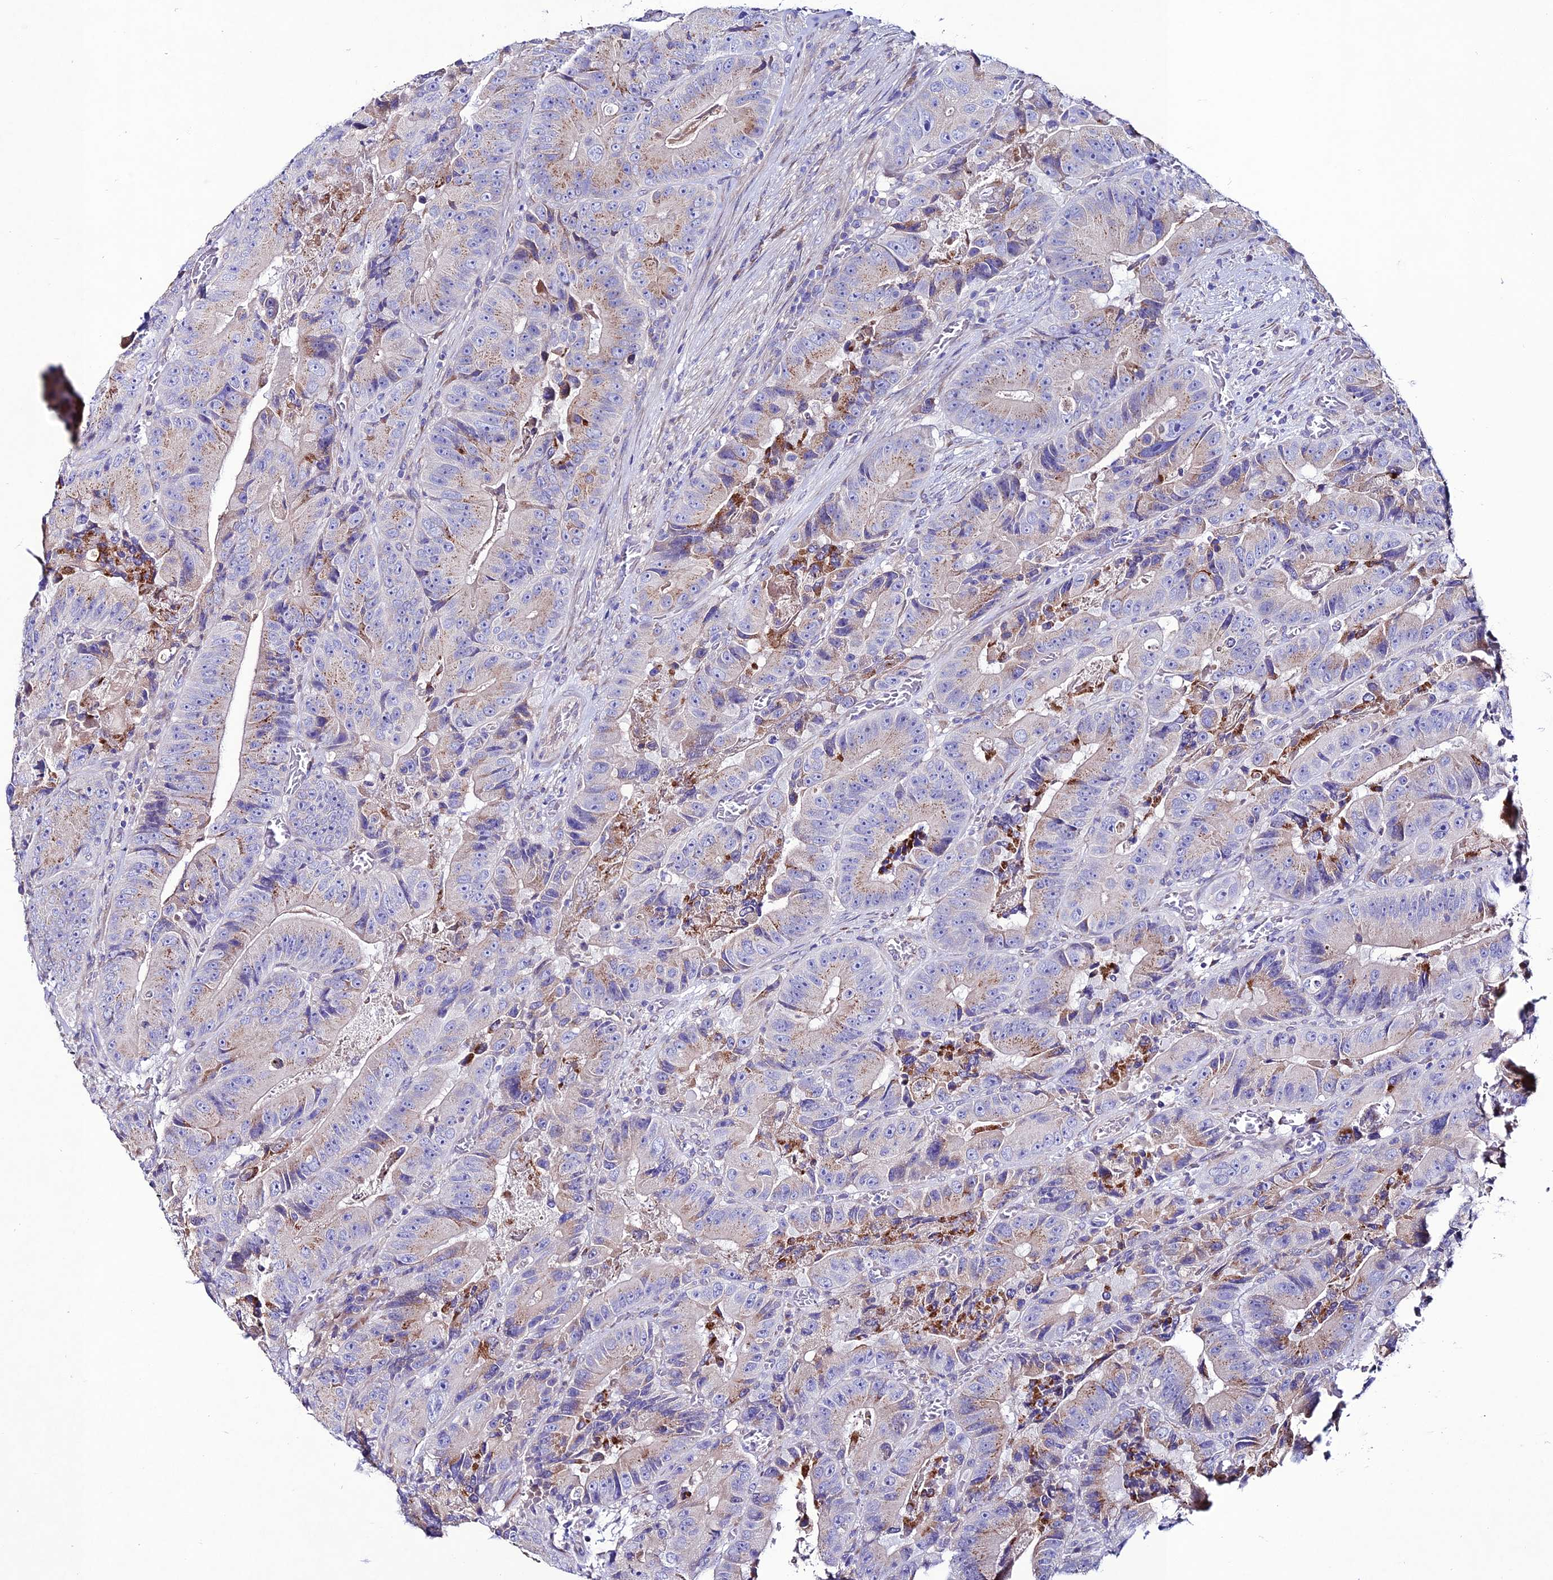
{"staining": {"intensity": "weak", "quantity": "25%-75%", "location": "cytoplasmic/membranous"}, "tissue": "colorectal cancer", "cell_type": "Tumor cells", "image_type": "cancer", "snomed": [{"axis": "morphology", "description": "Adenocarcinoma, NOS"}, {"axis": "topography", "description": "Colon"}], "caption": "About 25%-75% of tumor cells in human colorectal adenocarcinoma demonstrate weak cytoplasmic/membranous protein staining as visualized by brown immunohistochemical staining.", "gene": "OR51Q1", "patient": {"sex": "female", "age": 86}}